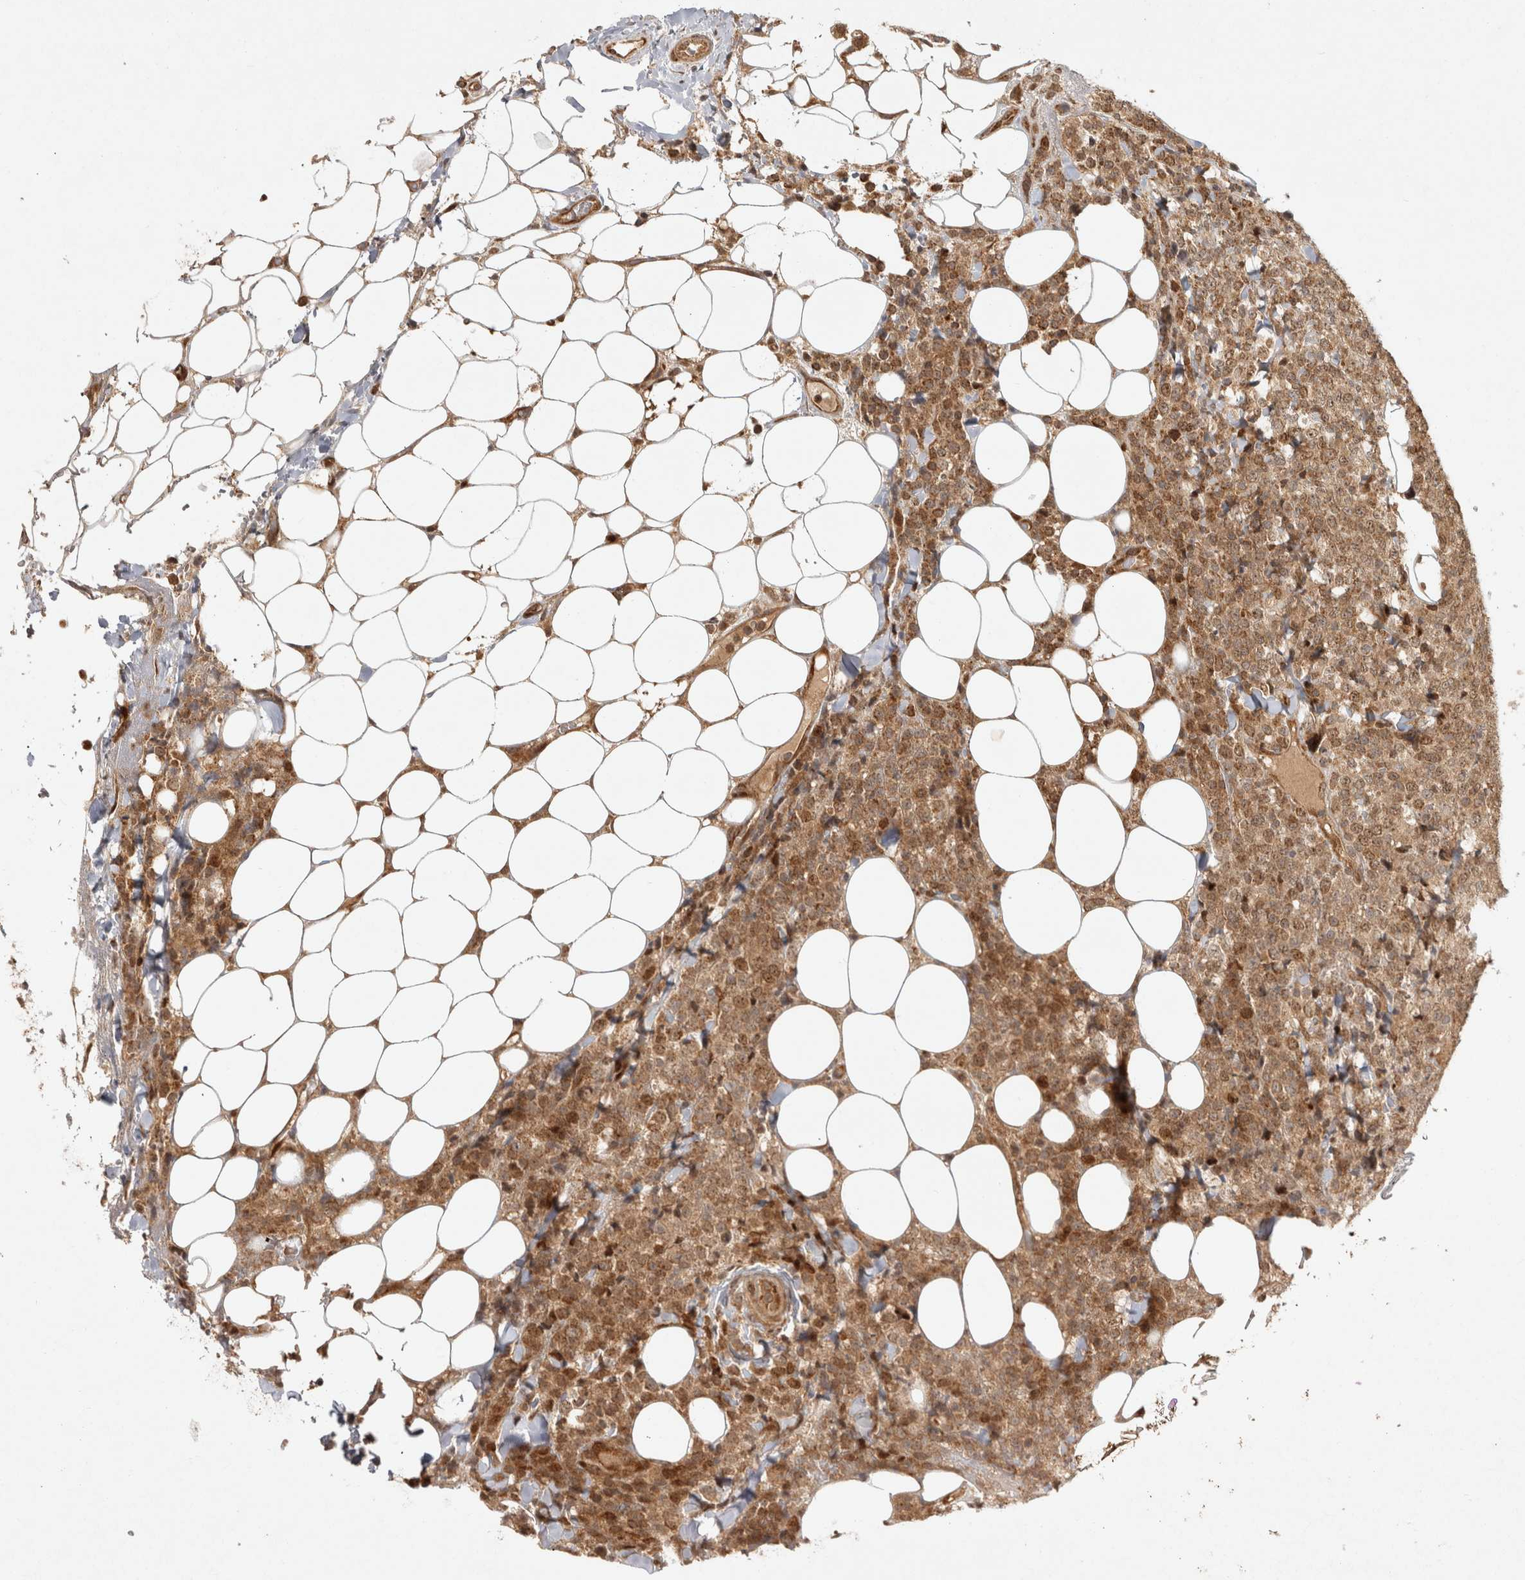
{"staining": {"intensity": "moderate", "quantity": ">75%", "location": "cytoplasmic/membranous"}, "tissue": "lymphoma", "cell_type": "Tumor cells", "image_type": "cancer", "snomed": [{"axis": "morphology", "description": "Malignant lymphoma, non-Hodgkin's type, High grade"}, {"axis": "topography", "description": "Lymph node"}], "caption": "A histopathology image of malignant lymphoma, non-Hodgkin's type (high-grade) stained for a protein exhibits moderate cytoplasmic/membranous brown staining in tumor cells.", "gene": "CAMSAP2", "patient": {"sex": "male", "age": 13}}